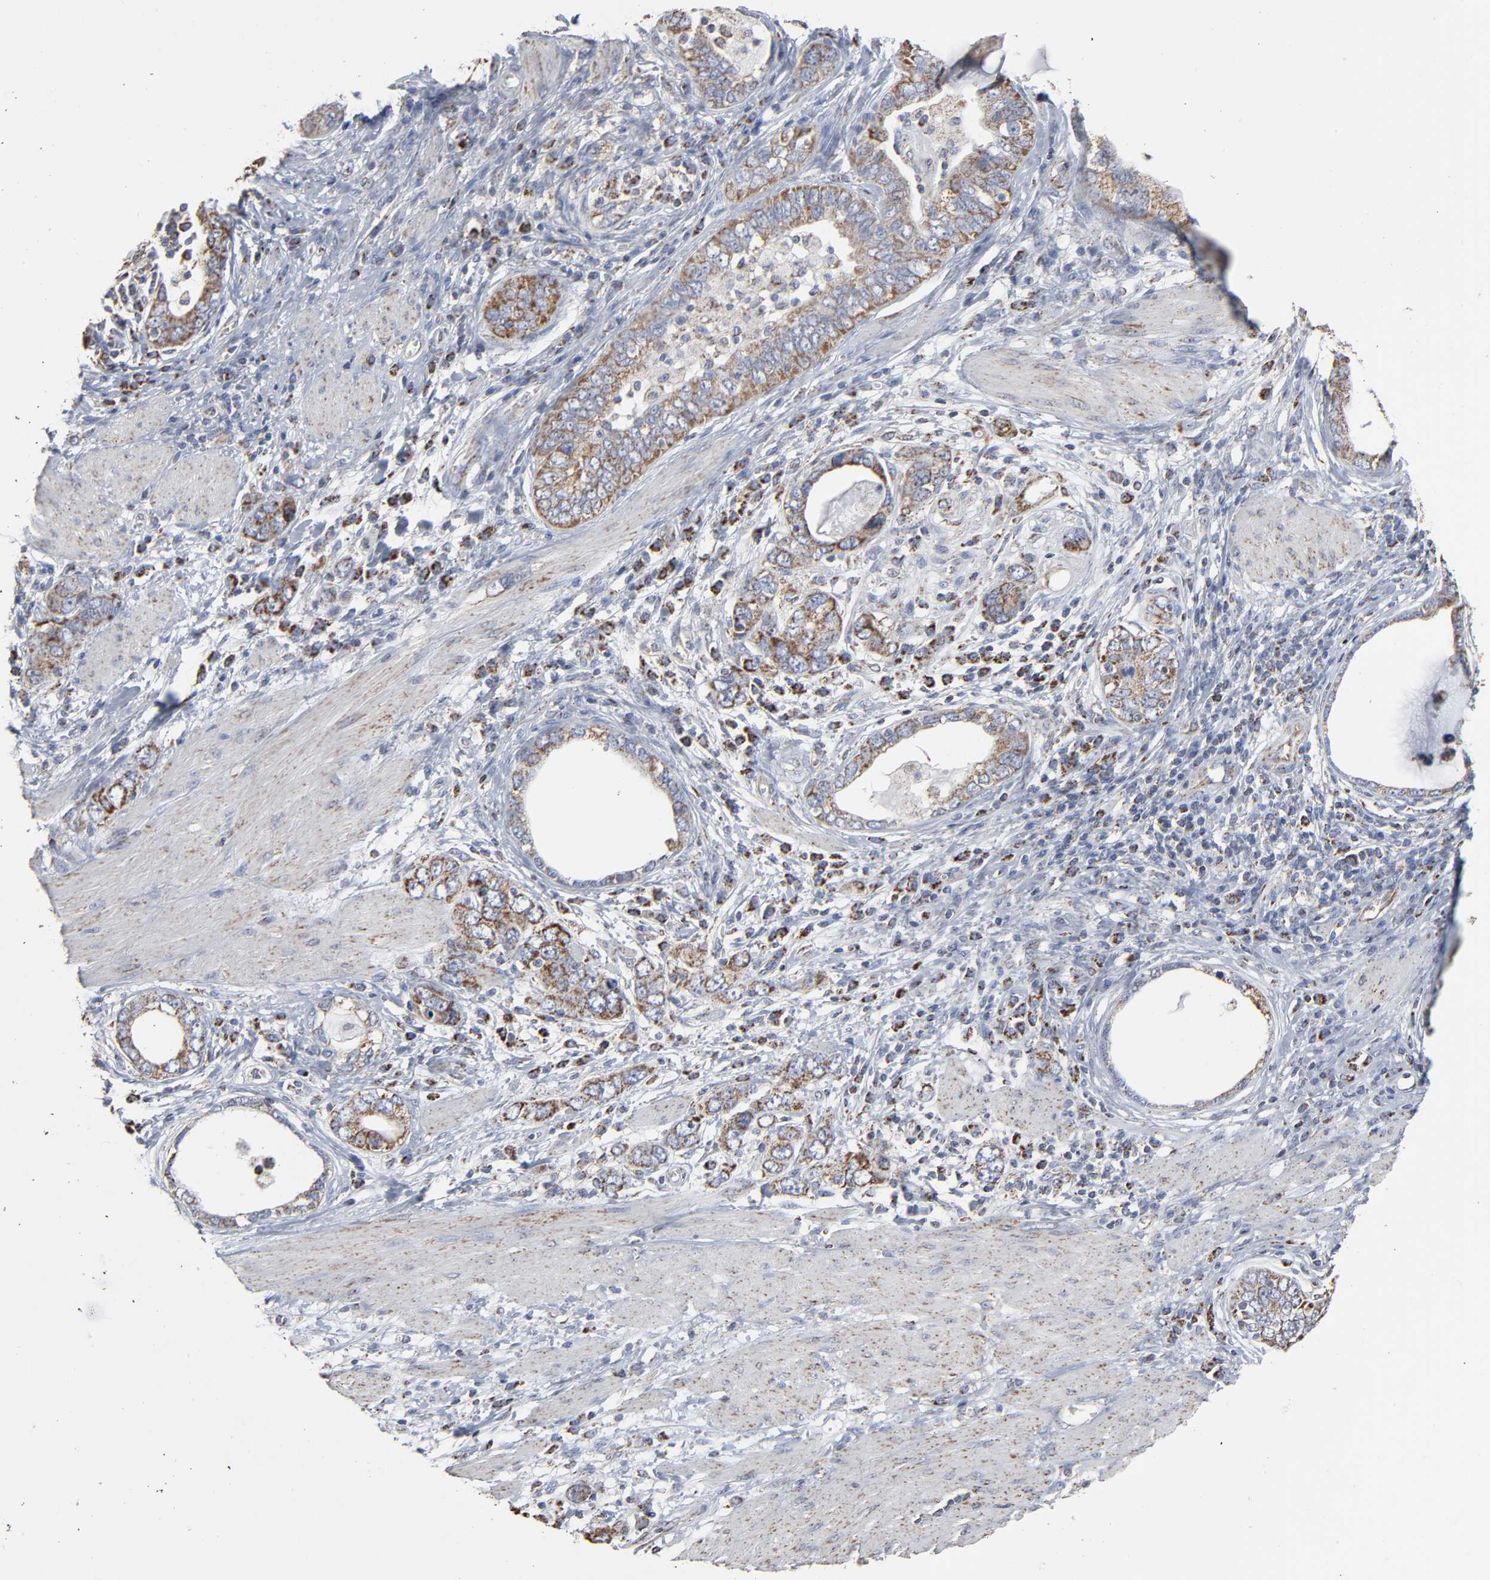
{"staining": {"intensity": "moderate", "quantity": ">75%", "location": "cytoplasmic/membranous"}, "tissue": "stomach cancer", "cell_type": "Tumor cells", "image_type": "cancer", "snomed": [{"axis": "morphology", "description": "Adenocarcinoma, NOS"}, {"axis": "topography", "description": "Stomach, lower"}], "caption": "Protein expression analysis of human stomach cancer reveals moderate cytoplasmic/membranous expression in approximately >75% of tumor cells. The staining was performed using DAB (3,3'-diaminobenzidine) to visualize the protein expression in brown, while the nuclei were stained in blue with hematoxylin (Magnification: 20x).", "gene": "UQCRC1", "patient": {"sex": "female", "age": 93}}